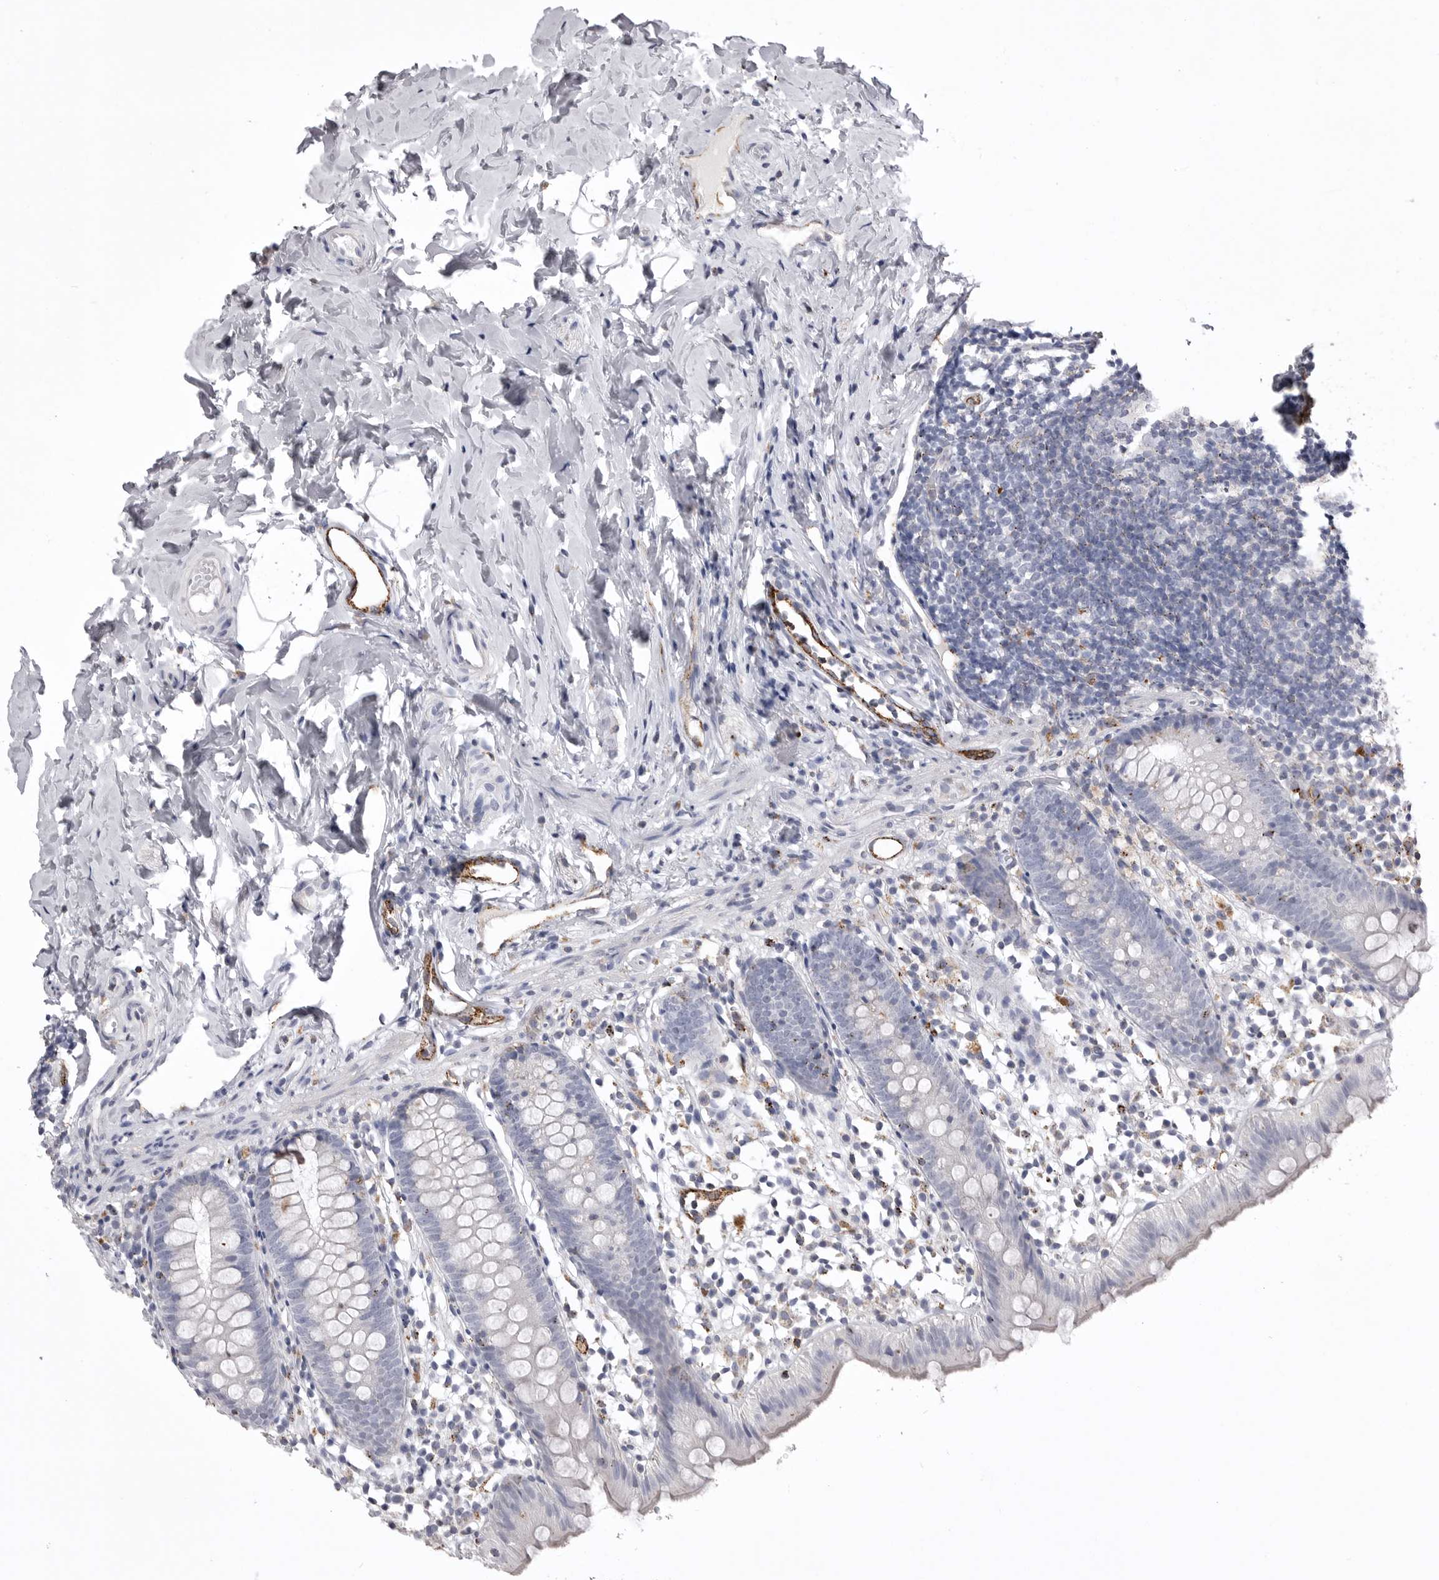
{"staining": {"intensity": "negative", "quantity": "none", "location": "none"}, "tissue": "appendix", "cell_type": "Glandular cells", "image_type": "normal", "snomed": [{"axis": "morphology", "description": "Normal tissue, NOS"}, {"axis": "topography", "description": "Appendix"}], "caption": "A photomicrograph of human appendix is negative for staining in glandular cells. Nuclei are stained in blue.", "gene": "PSPN", "patient": {"sex": "female", "age": 20}}